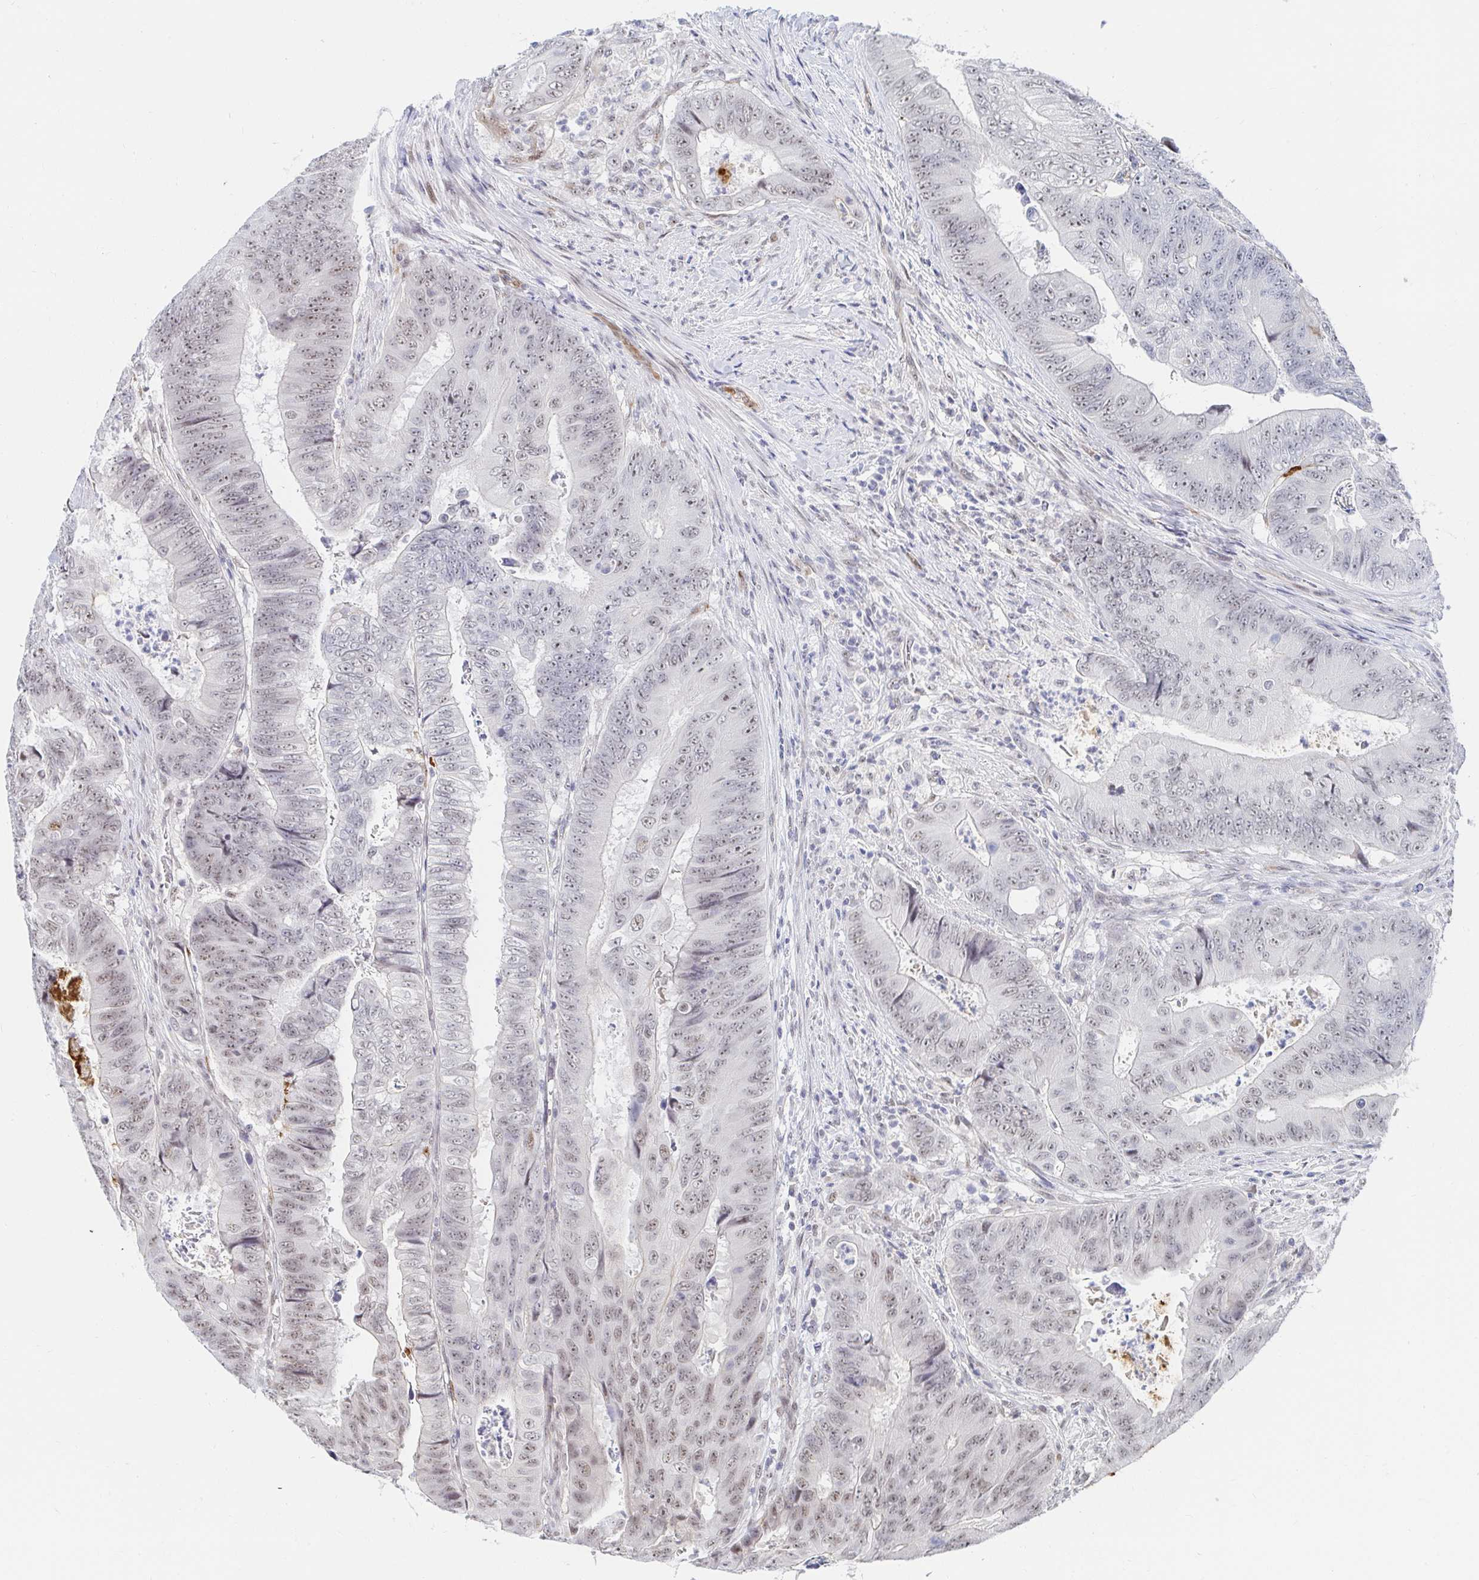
{"staining": {"intensity": "weak", "quantity": ">75%", "location": "nuclear"}, "tissue": "colorectal cancer", "cell_type": "Tumor cells", "image_type": "cancer", "snomed": [{"axis": "morphology", "description": "Adenocarcinoma, NOS"}, {"axis": "topography", "description": "Colon"}], "caption": "High-power microscopy captured an immunohistochemistry (IHC) photomicrograph of colorectal adenocarcinoma, revealing weak nuclear expression in about >75% of tumor cells.", "gene": "COL28A1", "patient": {"sex": "female", "age": 48}}